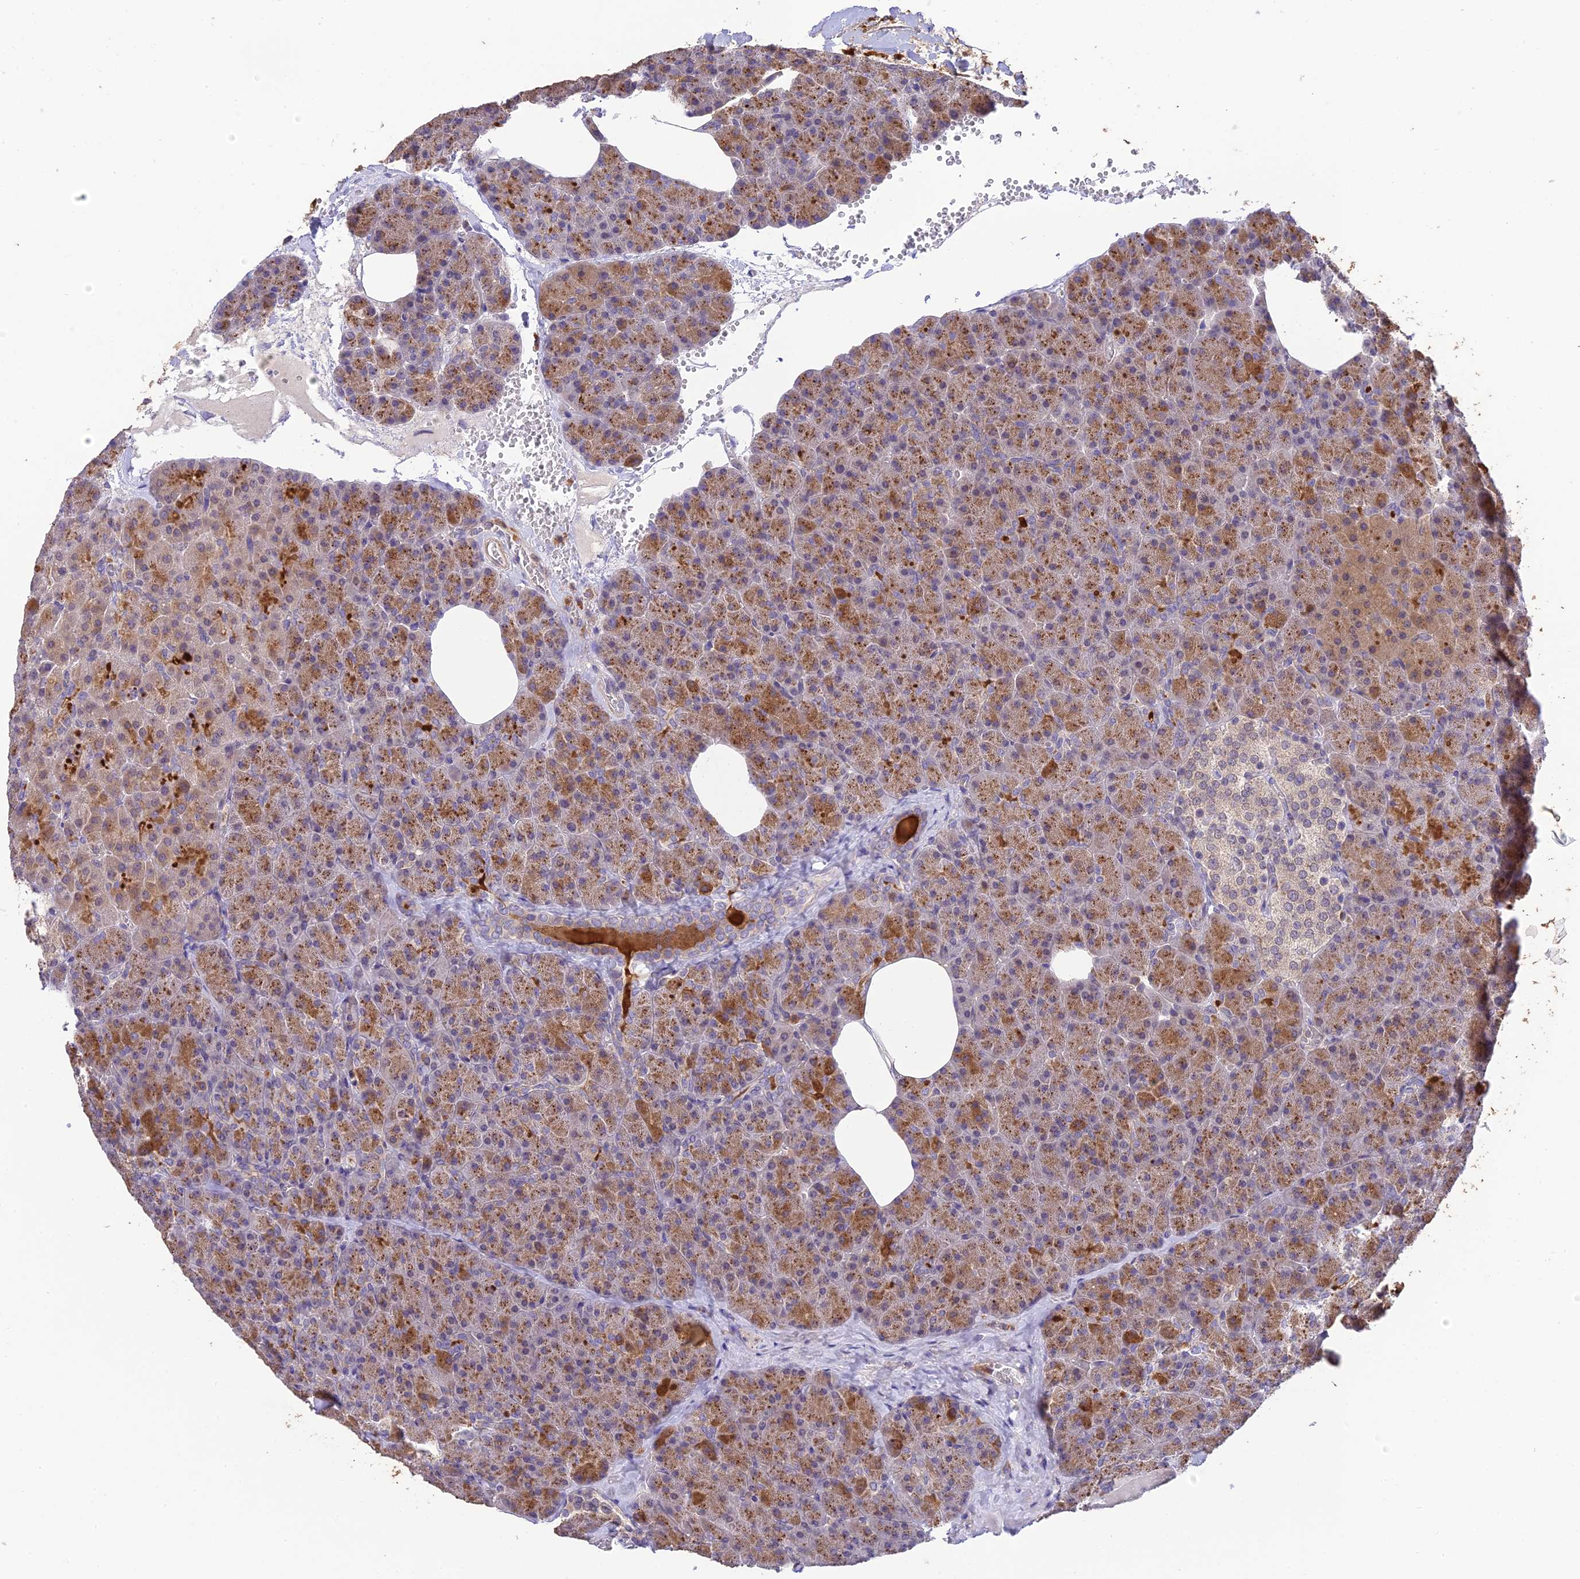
{"staining": {"intensity": "moderate", "quantity": ">75%", "location": "cytoplasmic/membranous"}, "tissue": "pancreas", "cell_type": "Exocrine glandular cells", "image_type": "normal", "snomed": [{"axis": "morphology", "description": "Normal tissue, NOS"}, {"axis": "morphology", "description": "Carcinoid, malignant, NOS"}, {"axis": "topography", "description": "Pancreas"}], "caption": "Immunohistochemistry (IHC) of normal human pancreas reveals medium levels of moderate cytoplasmic/membranous staining in approximately >75% of exocrine glandular cells. (Stains: DAB (3,3'-diaminobenzidine) in brown, nuclei in blue, Microscopy: brightfield microscopy at high magnification).", "gene": "BMT2", "patient": {"sex": "female", "age": 35}}